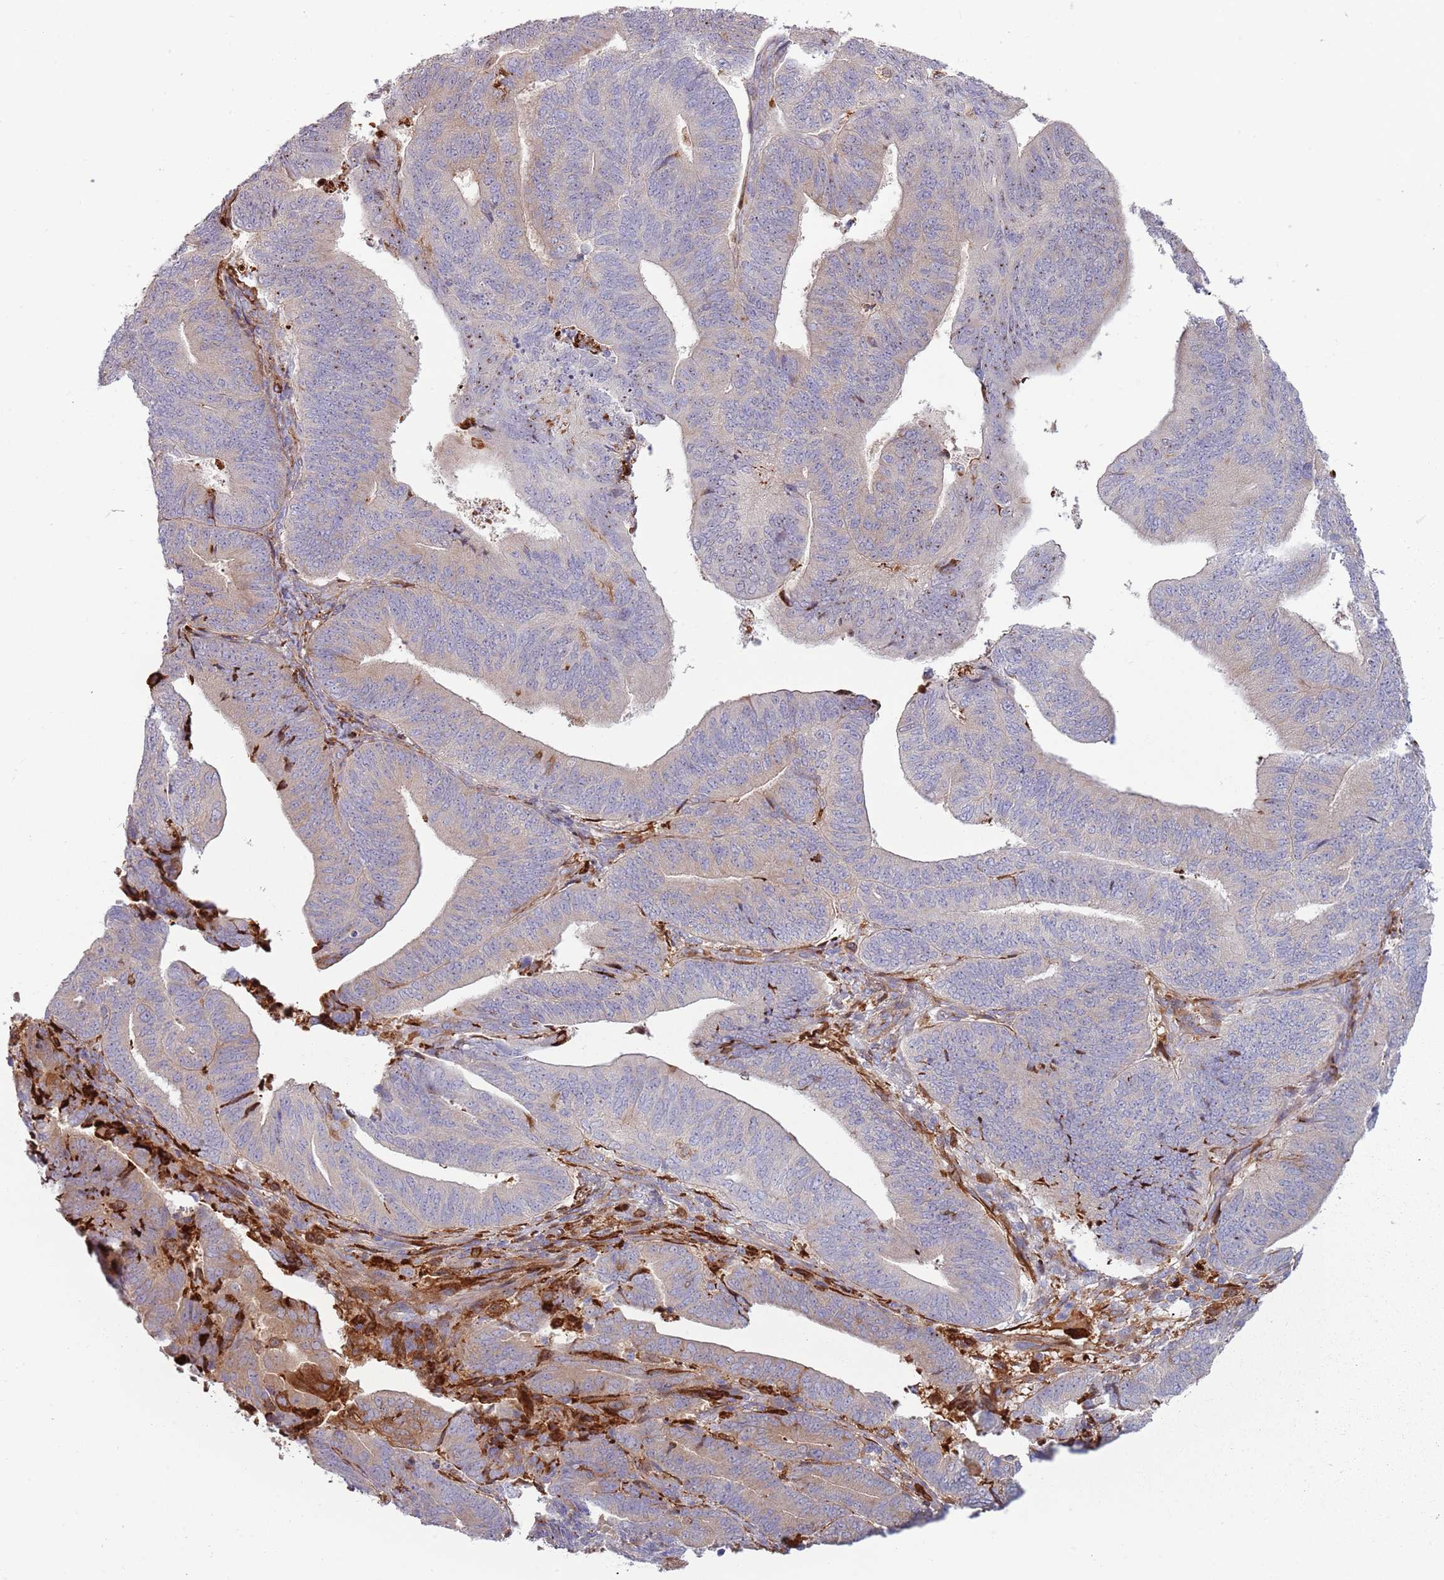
{"staining": {"intensity": "weak", "quantity": "<25%", "location": "cytoplasmic/membranous"}, "tissue": "endometrial cancer", "cell_type": "Tumor cells", "image_type": "cancer", "snomed": [{"axis": "morphology", "description": "Adenocarcinoma, NOS"}, {"axis": "topography", "description": "Endometrium"}], "caption": "IHC of endometrial cancer (adenocarcinoma) reveals no expression in tumor cells.", "gene": "NADK", "patient": {"sex": "female", "age": 70}}